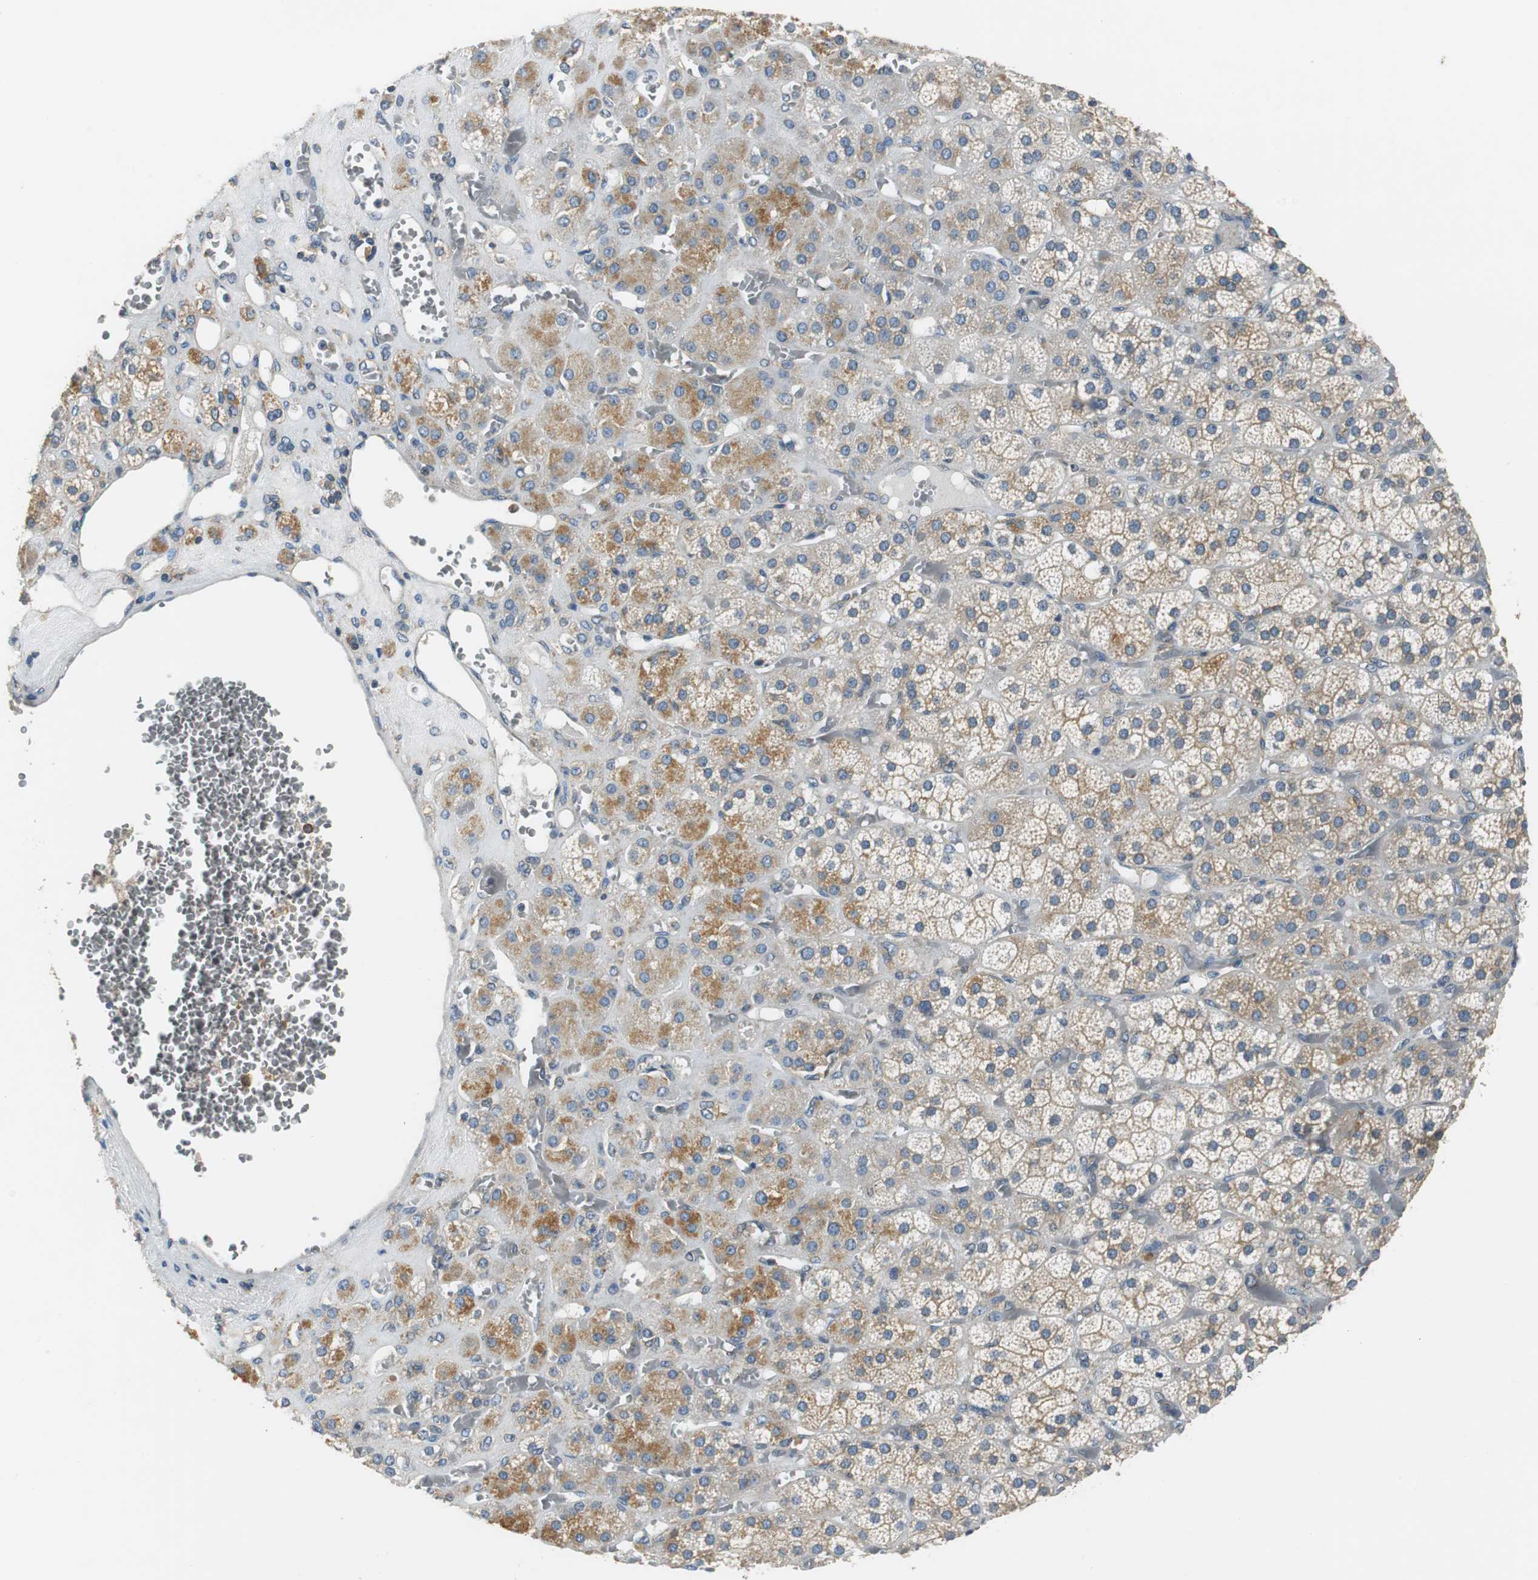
{"staining": {"intensity": "moderate", "quantity": ">75%", "location": "cytoplasmic/membranous"}, "tissue": "adrenal gland", "cell_type": "Glandular cells", "image_type": "normal", "snomed": [{"axis": "morphology", "description": "Normal tissue, NOS"}, {"axis": "topography", "description": "Adrenal gland"}], "caption": "Immunohistochemistry (IHC) photomicrograph of unremarkable human adrenal gland stained for a protein (brown), which demonstrates medium levels of moderate cytoplasmic/membranous expression in about >75% of glandular cells.", "gene": "CNOT3", "patient": {"sex": "female", "age": 71}}